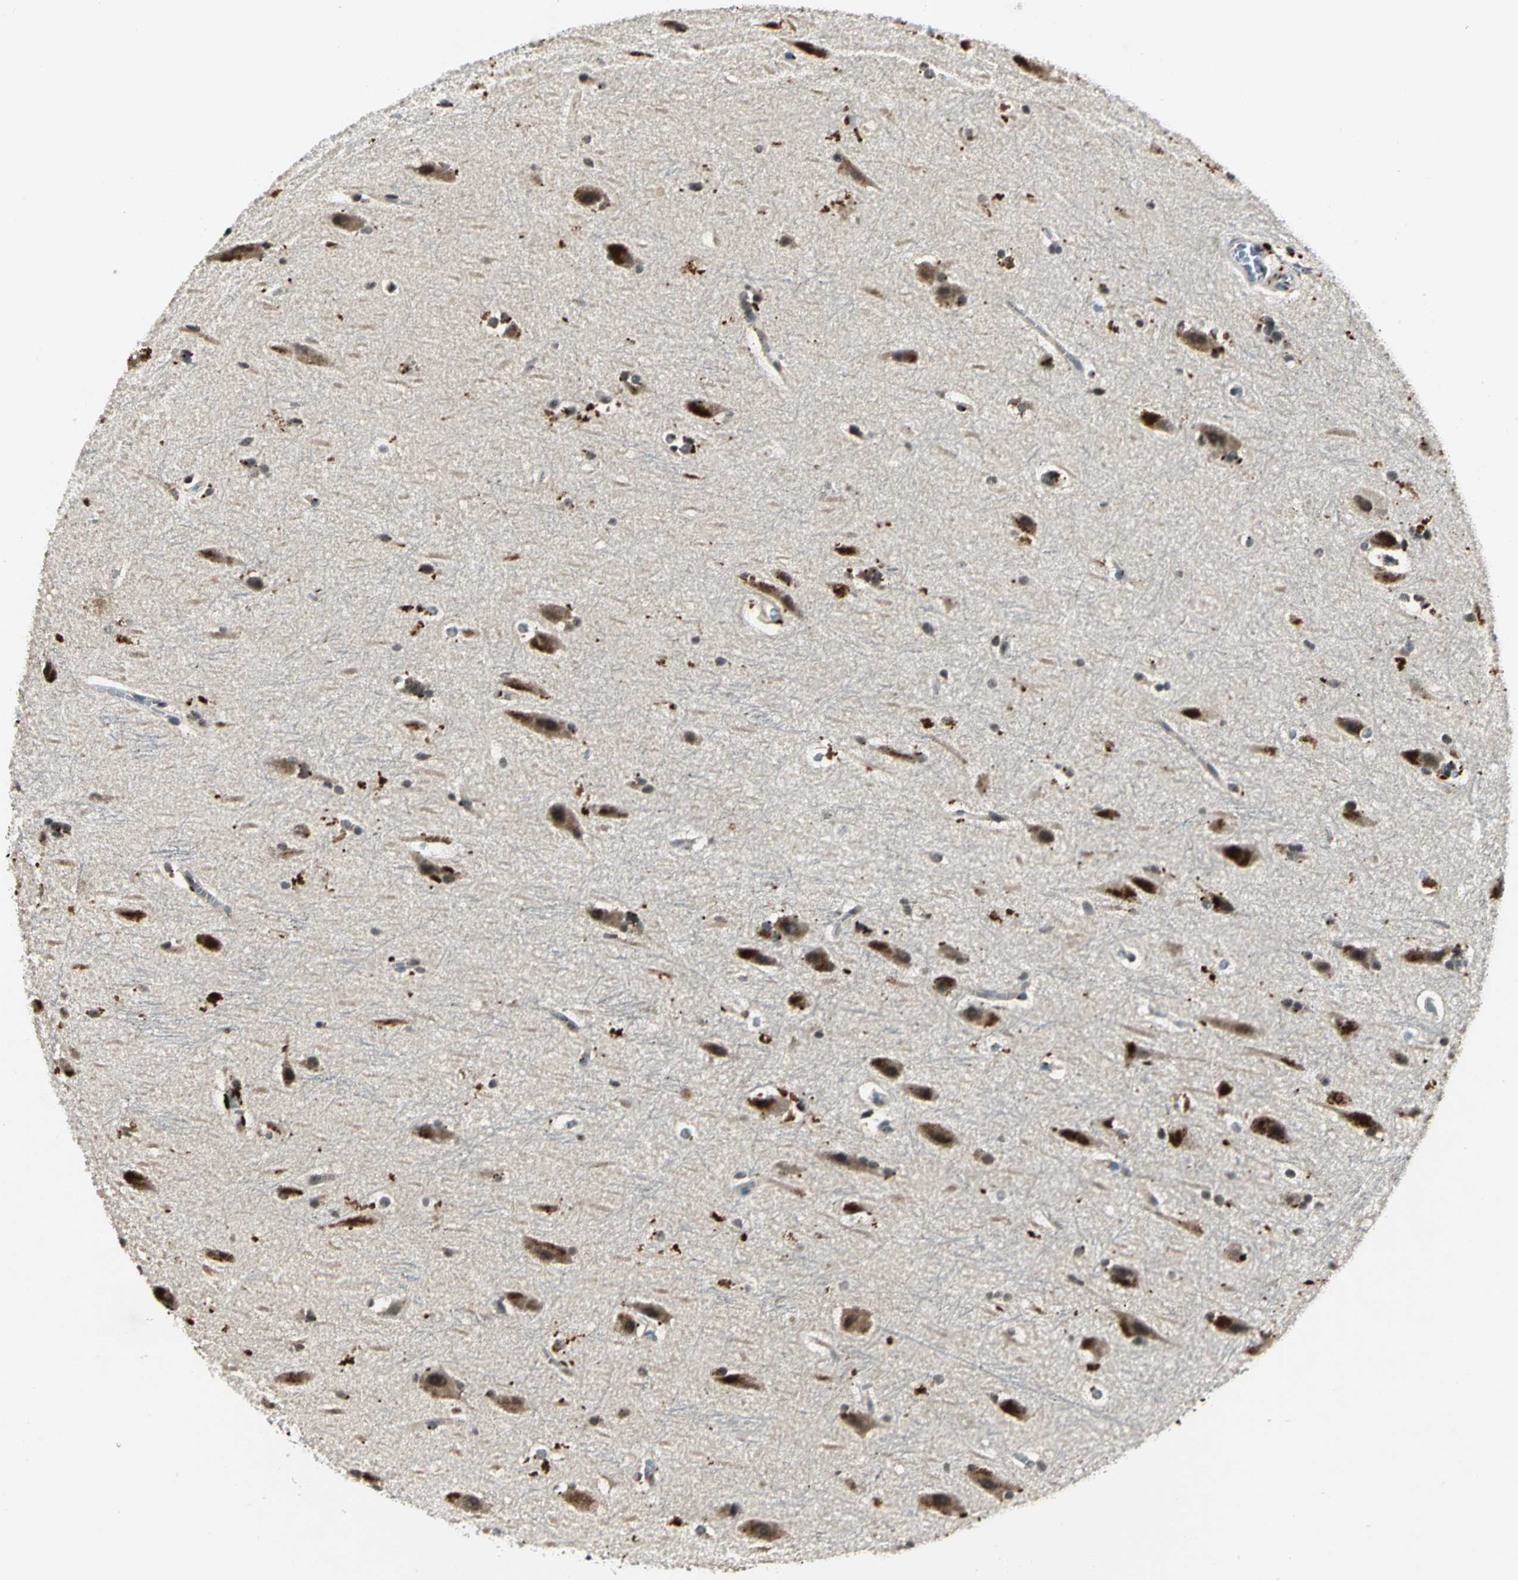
{"staining": {"intensity": "moderate", "quantity": "25%-75%", "location": "cytoplasmic/membranous"}, "tissue": "hippocampus", "cell_type": "Glial cells", "image_type": "normal", "snomed": [{"axis": "morphology", "description": "Normal tissue, NOS"}, {"axis": "topography", "description": "Hippocampus"}], "caption": "IHC (DAB) staining of normal human hippocampus shows moderate cytoplasmic/membranous protein staining in about 25%-75% of glial cells.", "gene": "PPP1R13L", "patient": {"sex": "female", "age": 19}}